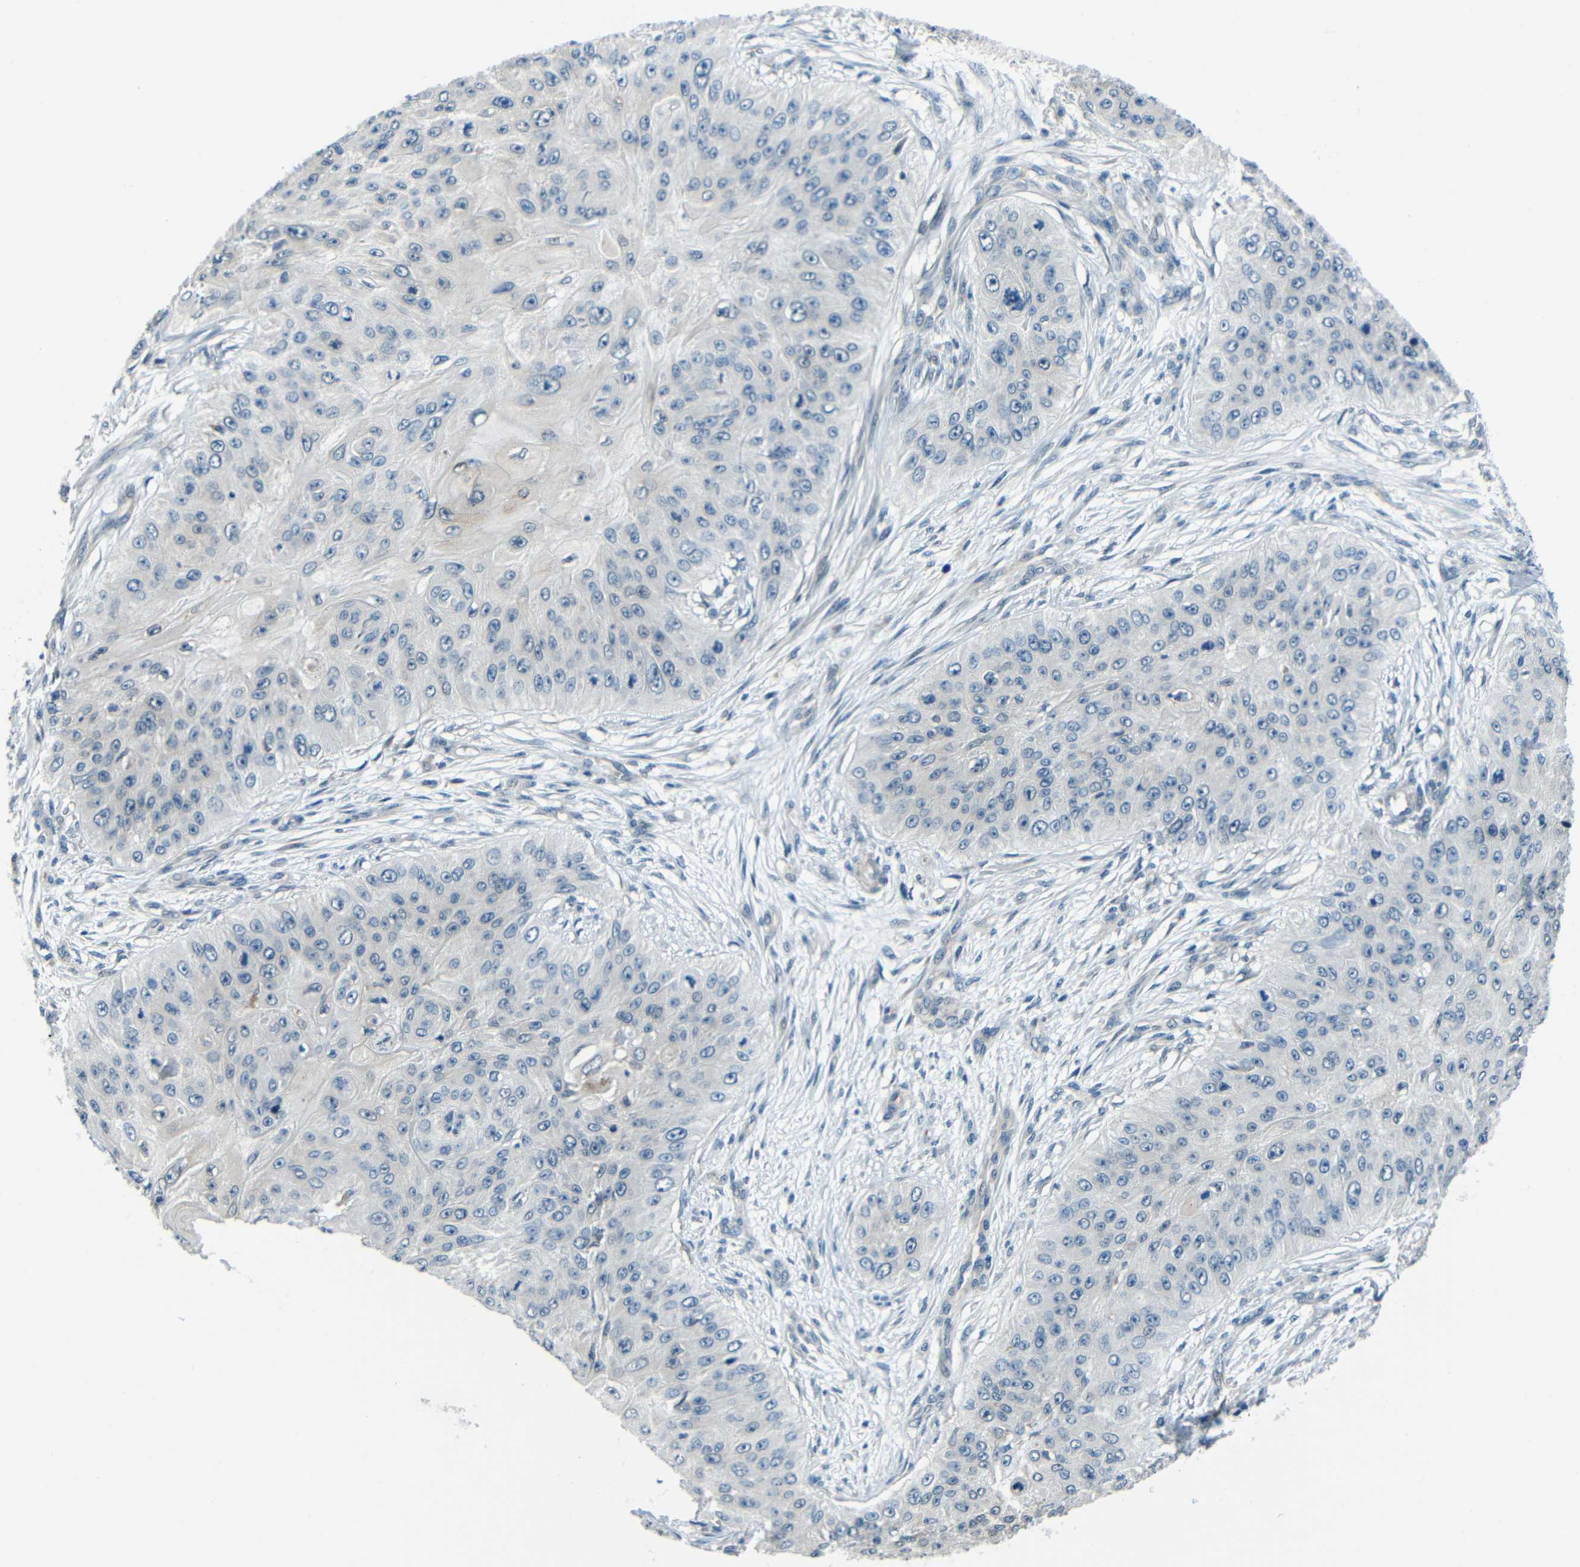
{"staining": {"intensity": "negative", "quantity": "none", "location": "none"}, "tissue": "skin cancer", "cell_type": "Tumor cells", "image_type": "cancer", "snomed": [{"axis": "morphology", "description": "Squamous cell carcinoma, NOS"}, {"axis": "topography", "description": "Skin"}], "caption": "Tumor cells are negative for protein expression in human squamous cell carcinoma (skin).", "gene": "ANKRD22", "patient": {"sex": "female", "age": 80}}